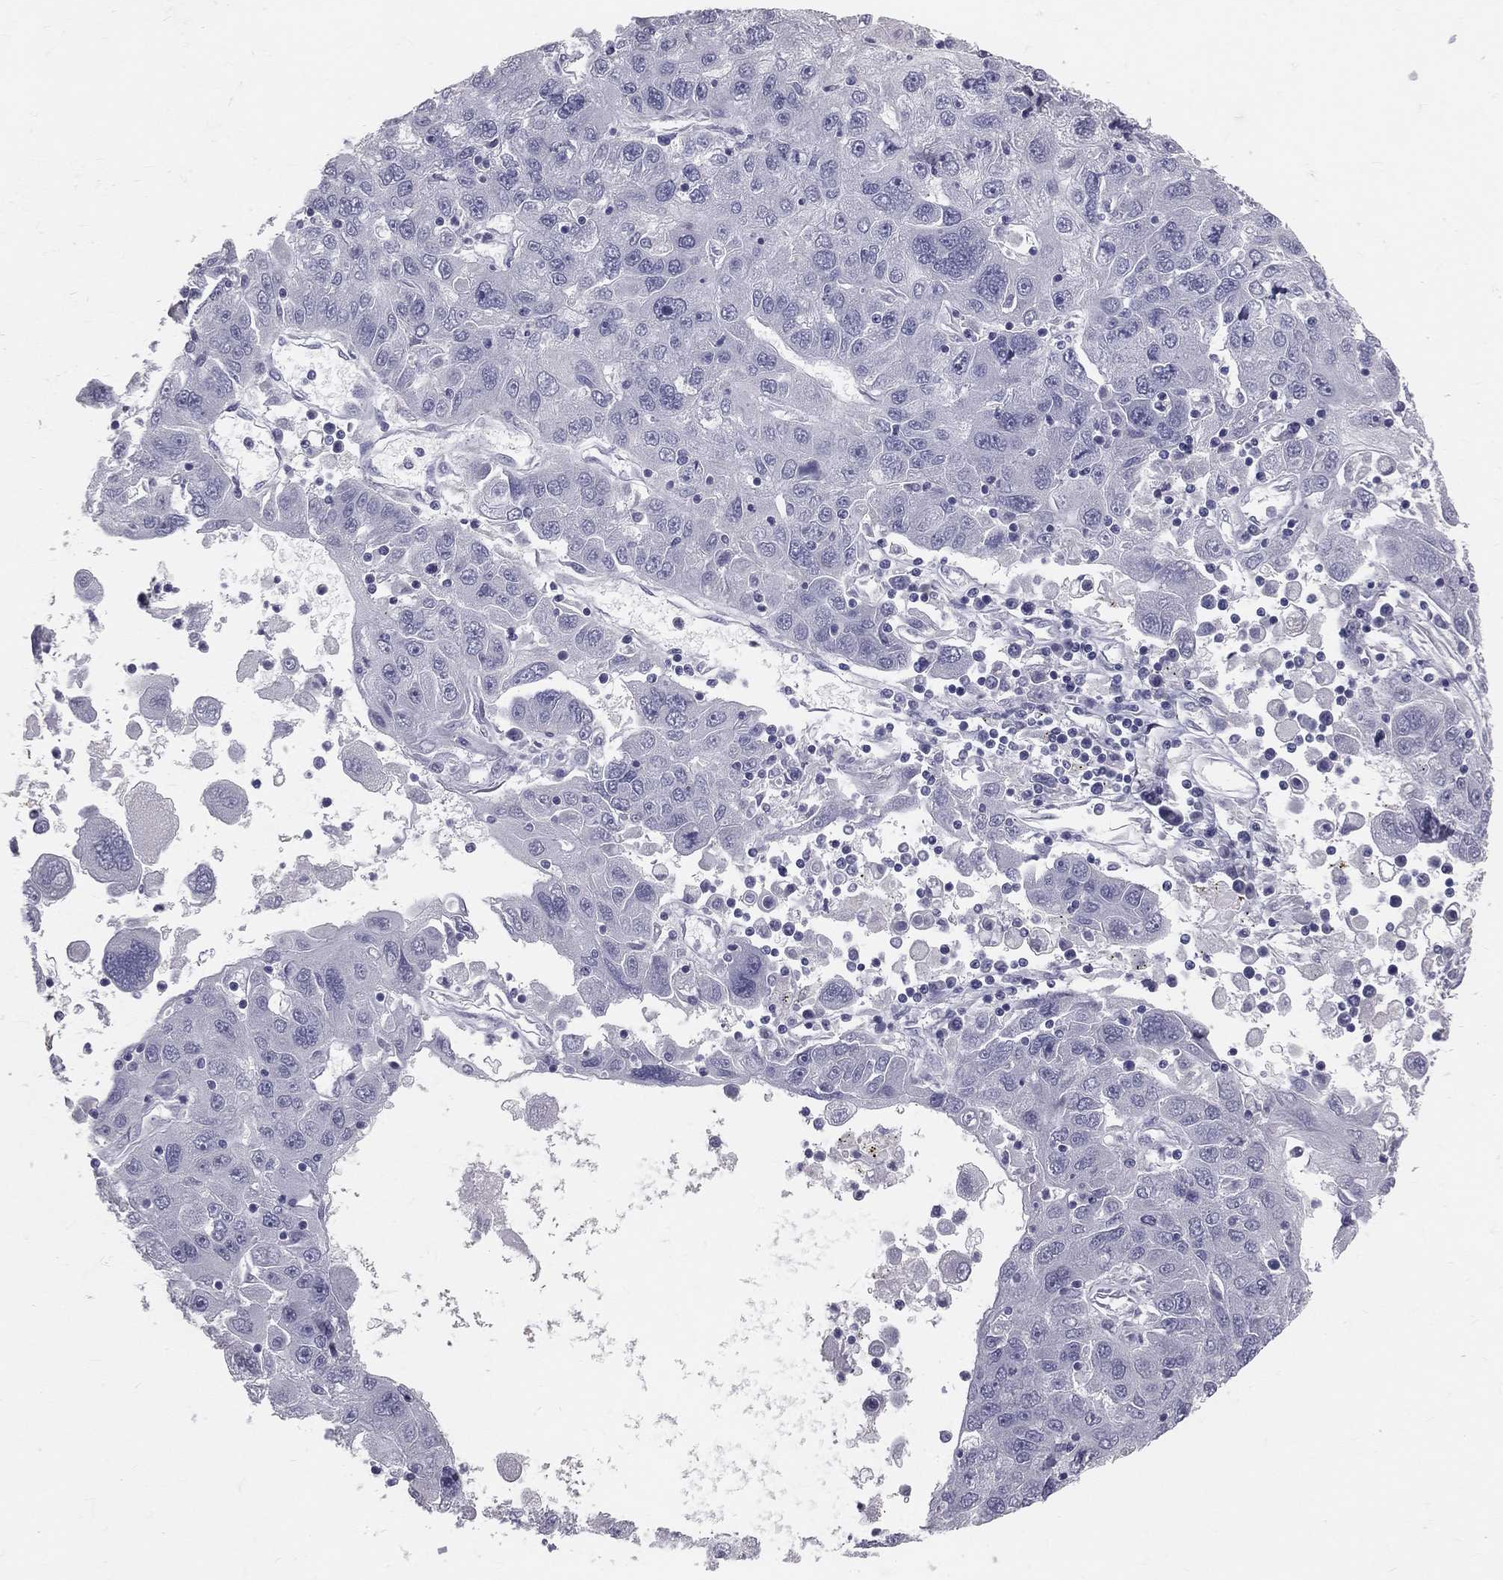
{"staining": {"intensity": "negative", "quantity": "none", "location": "none"}, "tissue": "stomach cancer", "cell_type": "Tumor cells", "image_type": "cancer", "snomed": [{"axis": "morphology", "description": "Adenocarcinoma, NOS"}, {"axis": "topography", "description": "Stomach"}], "caption": "This is an immunohistochemistry photomicrograph of human adenocarcinoma (stomach). There is no positivity in tumor cells.", "gene": "TFPI2", "patient": {"sex": "male", "age": 56}}